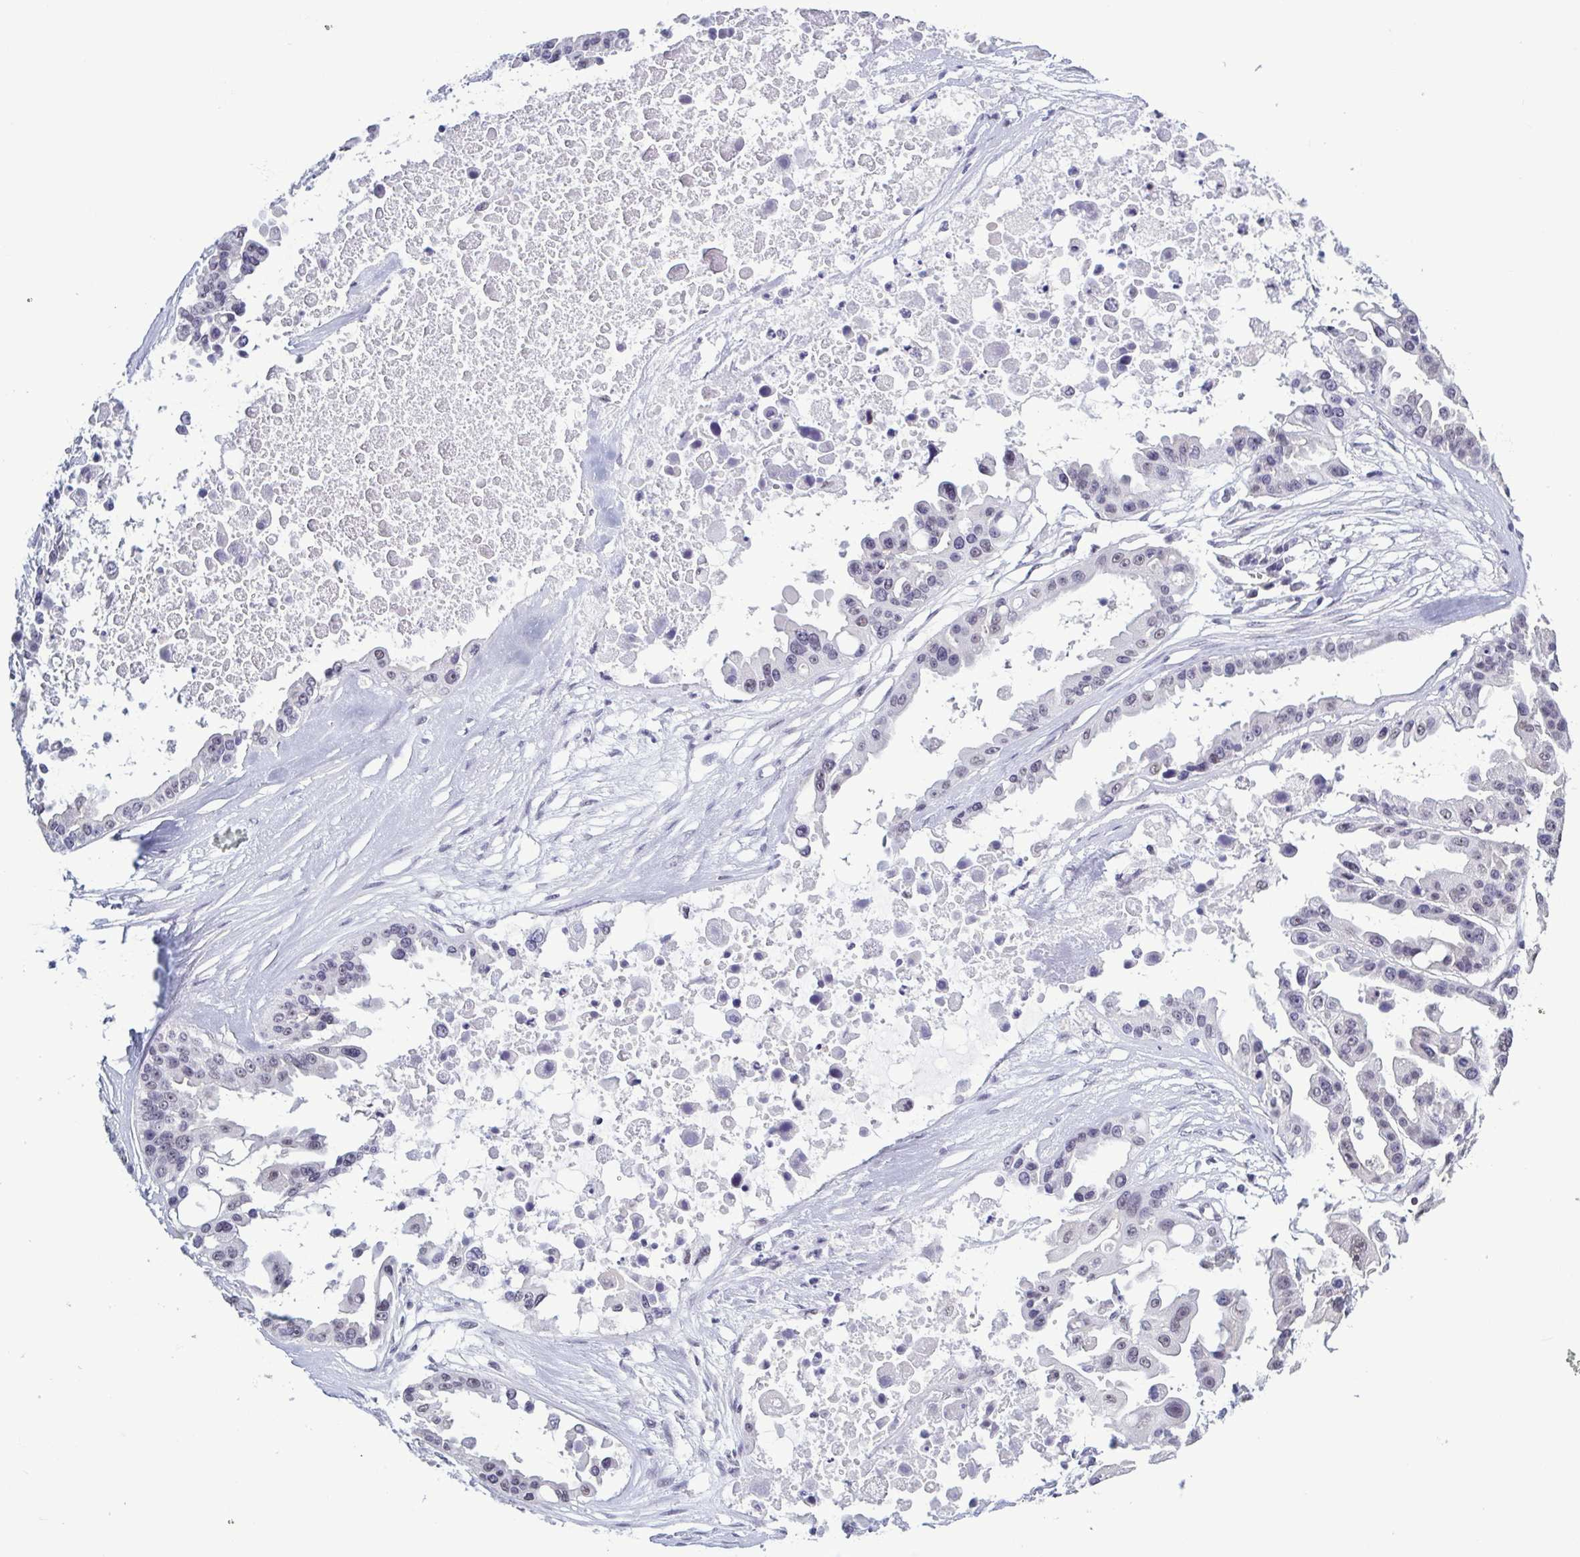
{"staining": {"intensity": "negative", "quantity": "none", "location": "none"}, "tissue": "ovarian cancer", "cell_type": "Tumor cells", "image_type": "cancer", "snomed": [{"axis": "morphology", "description": "Cystadenocarcinoma, serous, NOS"}, {"axis": "topography", "description": "Ovary"}], "caption": "Tumor cells show no significant protein expression in ovarian serous cystadenocarcinoma.", "gene": "TMEM92", "patient": {"sex": "female", "age": 56}}